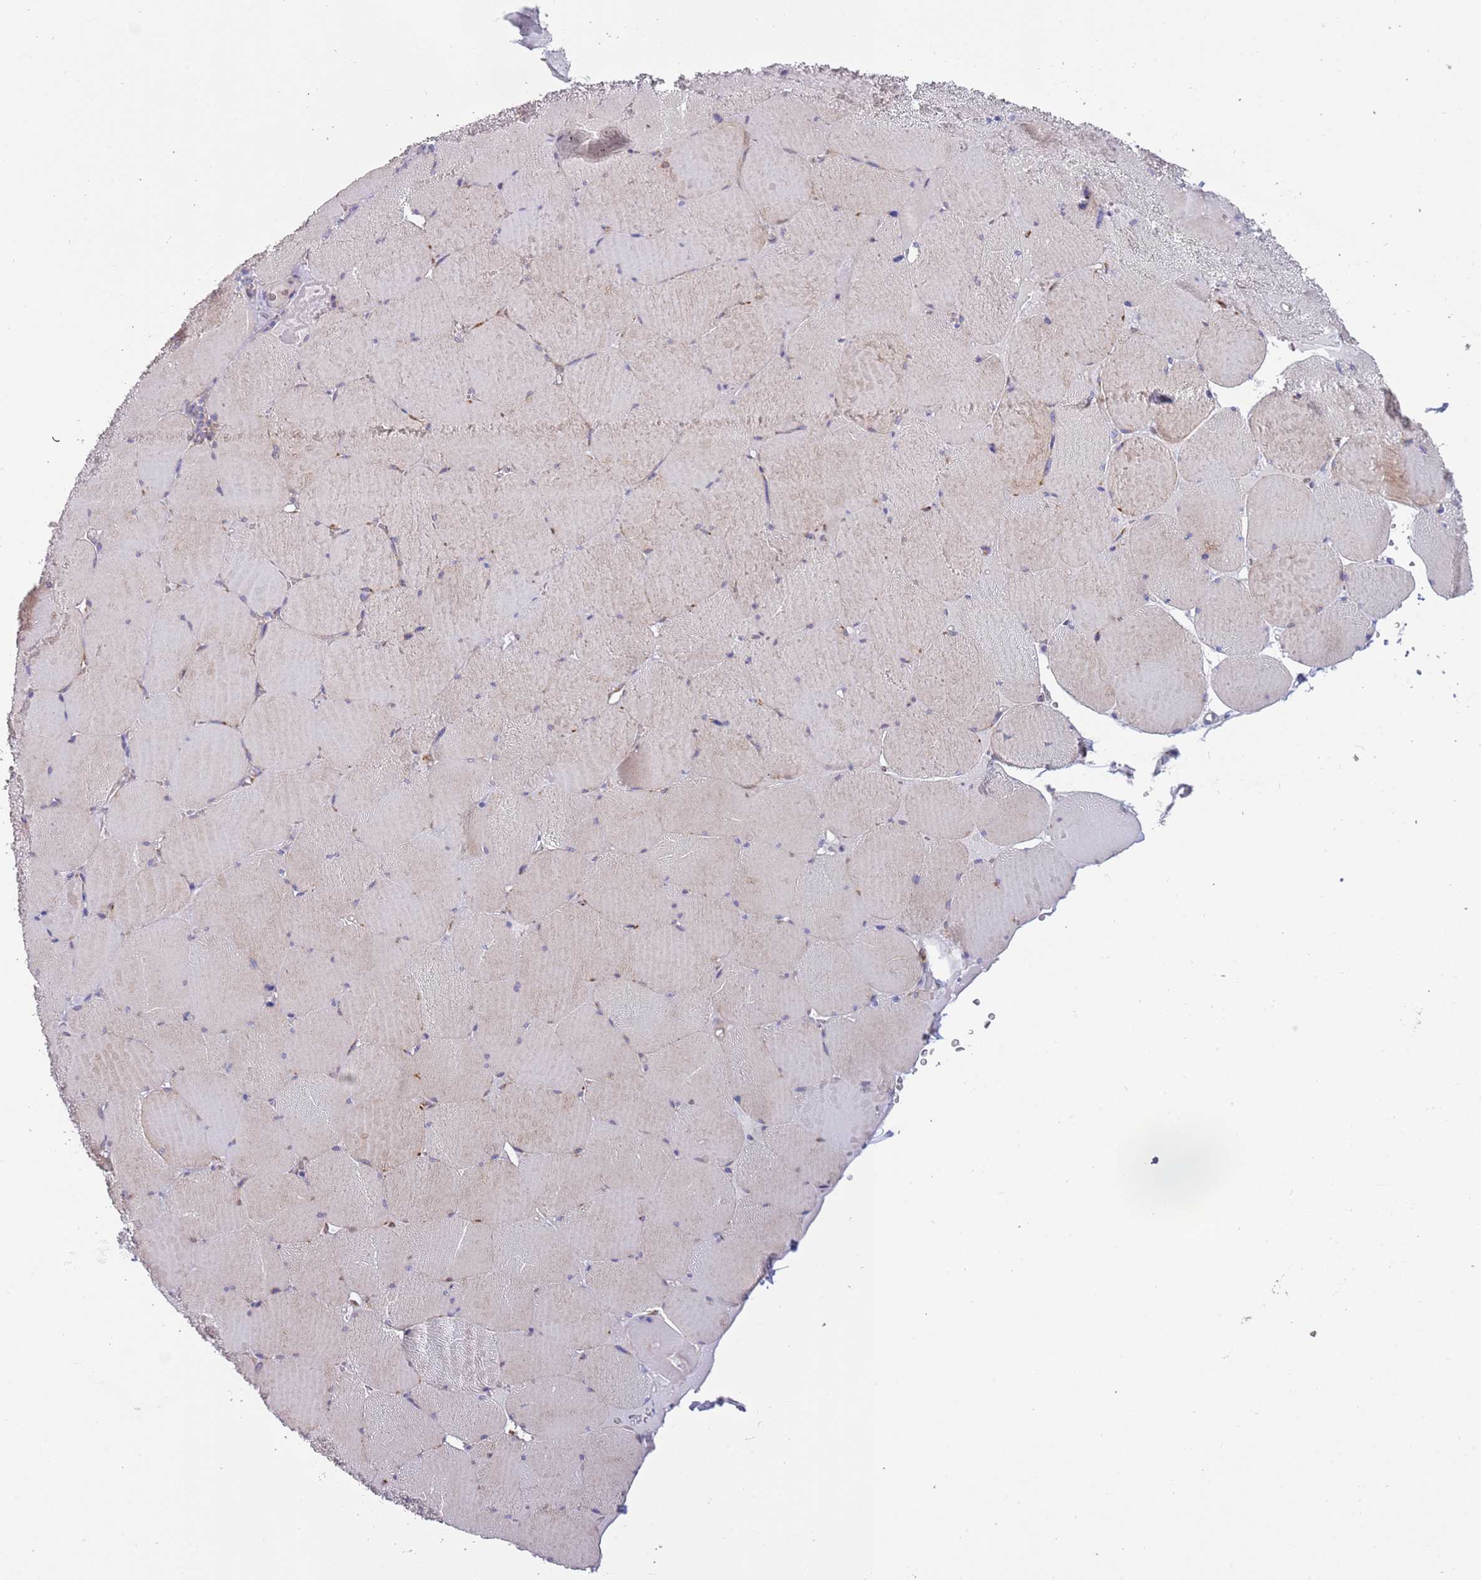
{"staining": {"intensity": "weak", "quantity": "25%-75%", "location": "cytoplasmic/membranous"}, "tissue": "skeletal muscle", "cell_type": "Myocytes", "image_type": "normal", "snomed": [{"axis": "morphology", "description": "Normal tissue, NOS"}, {"axis": "topography", "description": "Skeletal muscle"}, {"axis": "topography", "description": "Head-Neck"}], "caption": "An image of human skeletal muscle stained for a protein displays weak cytoplasmic/membranous brown staining in myocytes.", "gene": "ARMCX6", "patient": {"sex": "male", "age": 66}}